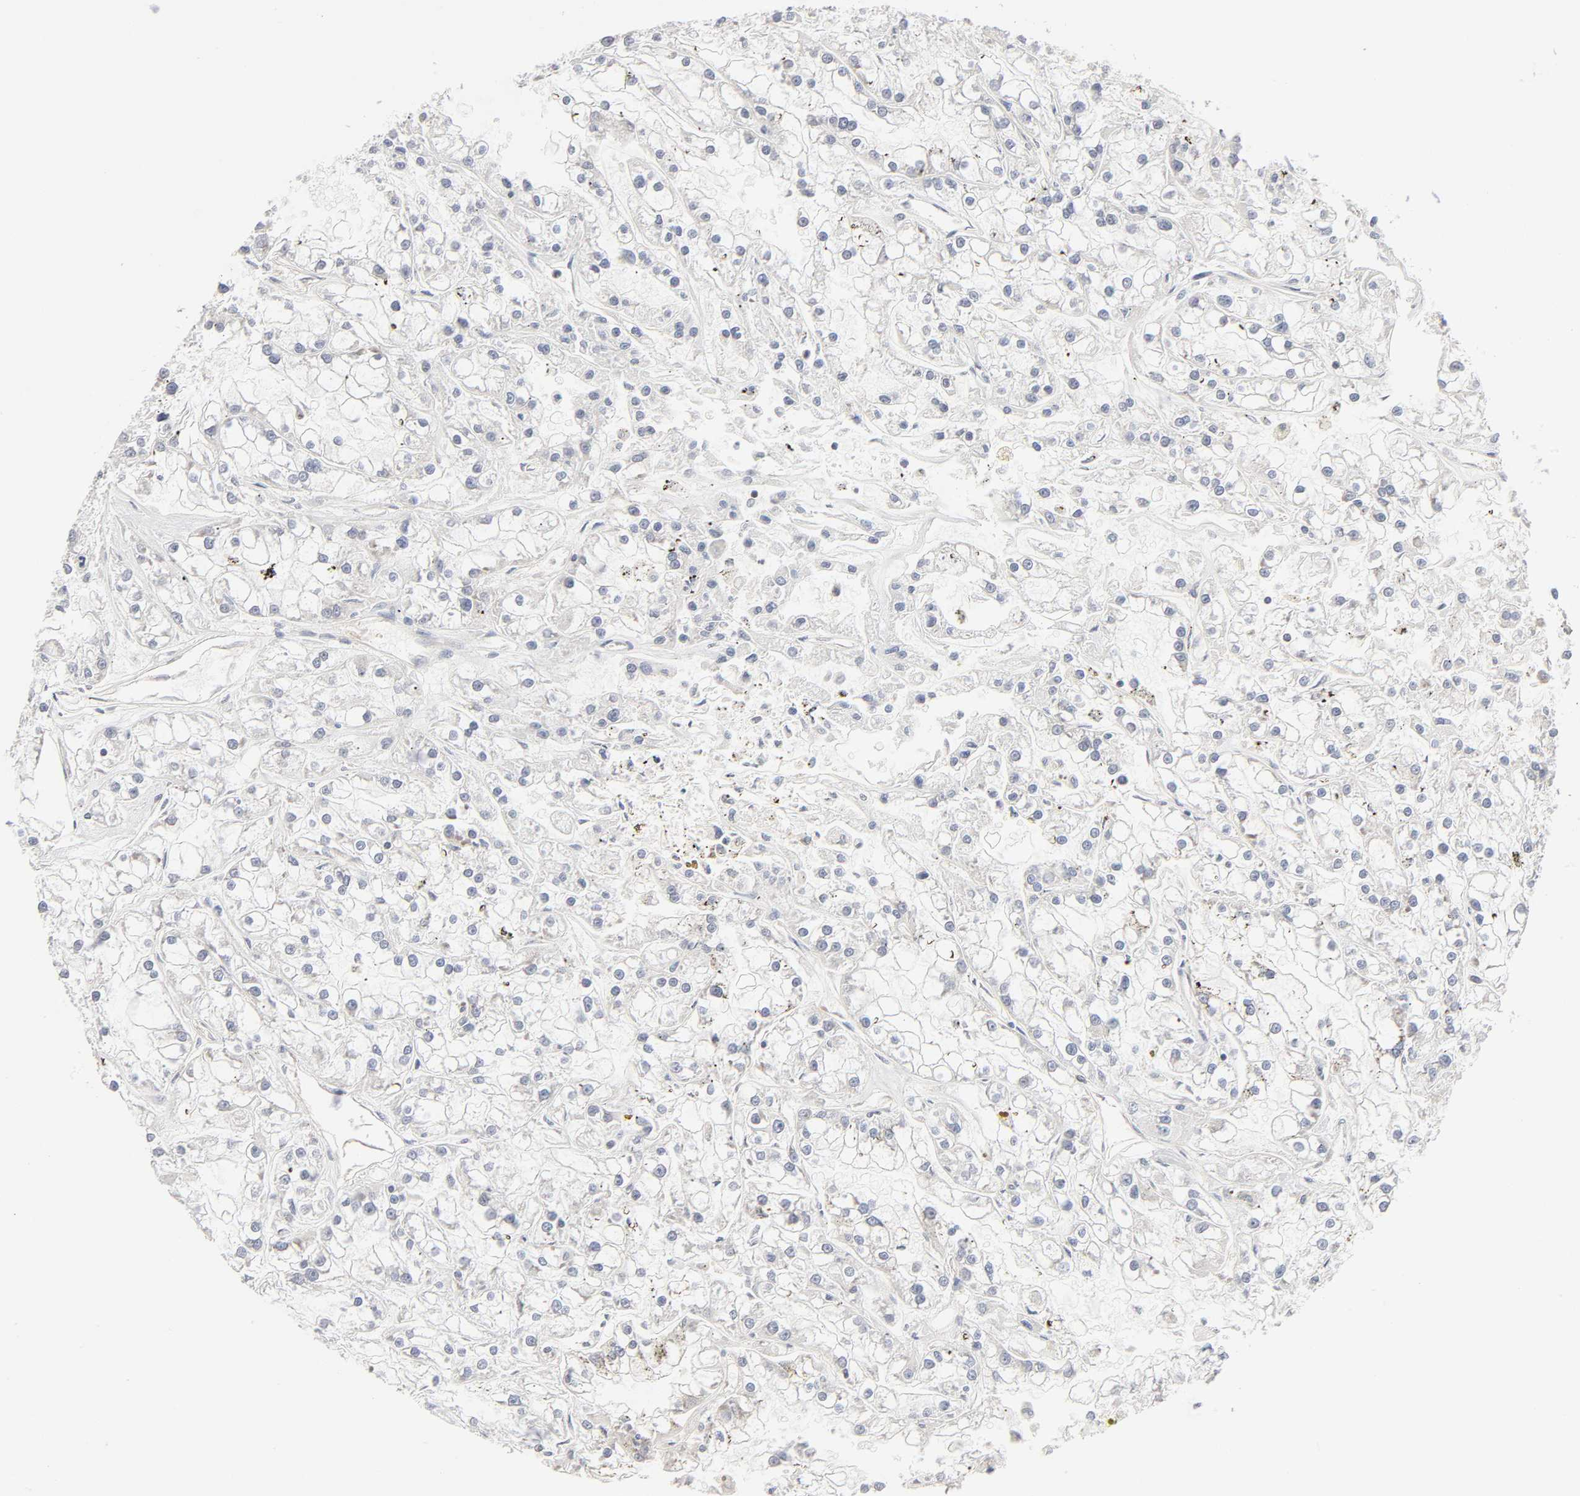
{"staining": {"intensity": "negative", "quantity": "none", "location": "none"}, "tissue": "renal cancer", "cell_type": "Tumor cells", "image_type": "cancer", "snomed": [{"axis": "morphology", "description": "Adenocarcinoma, NOS"}, {"axis": "topography", "description": "Kidney"}], "caption": "Immunohistochemical staining of adenocarcinoma (renal) demonstrates no significant staining in tumor cells.", "gene": "IL4R", "patient": {"sex": "female", "age": 52}}